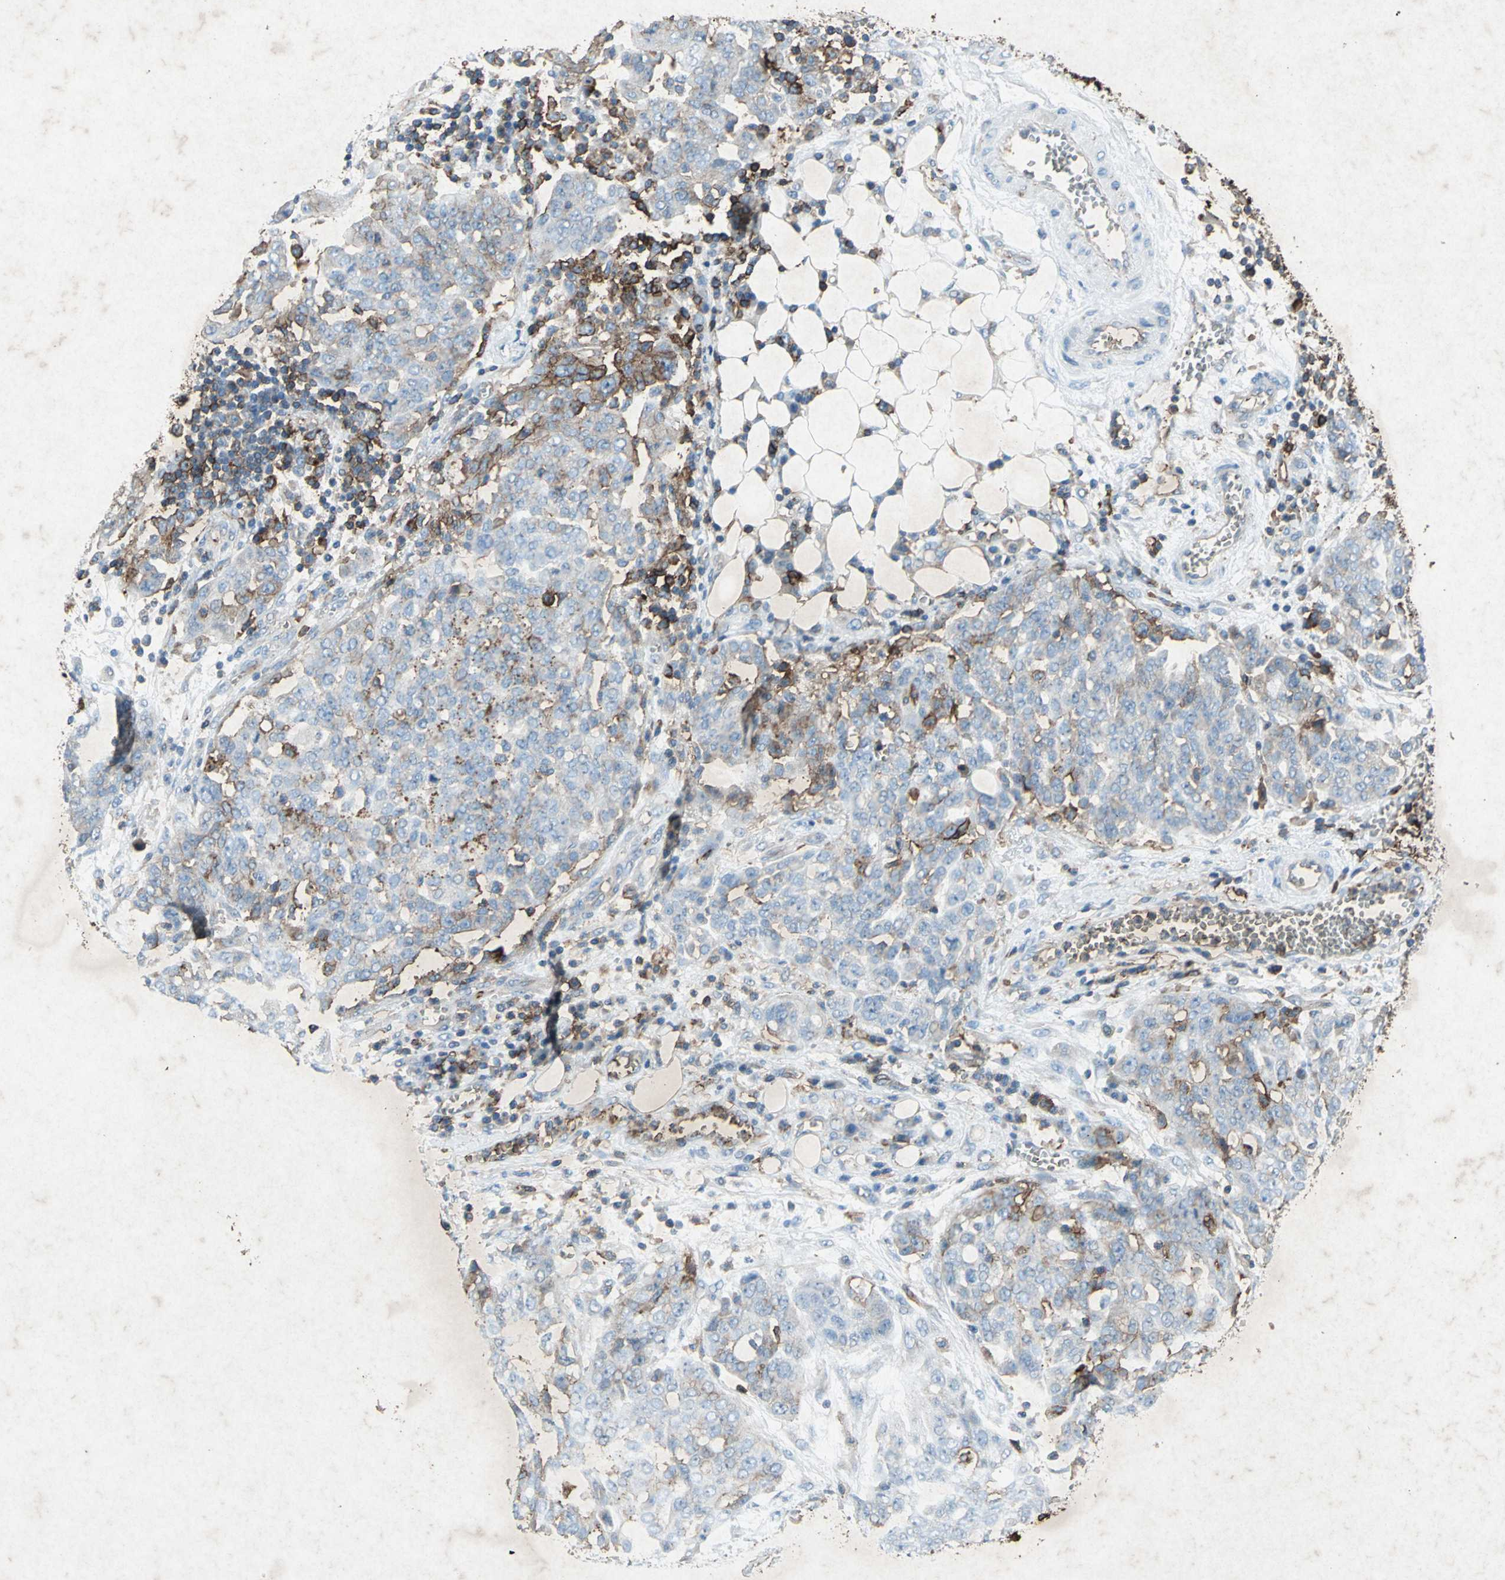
{"staining": {"intensity": "strong", "quantity": "<25%", "location": "cytoplasmic/membranous"}, "tissue": "ovarian cancer", "cell_type": "Tumor cells", "image_type": "cancer", "snomed": [{"axis": "morphology", "description": "Cystadenocarcinoma, serous, NOS"}, {"axis": "topography", "description": "Soft tissue"}, {"axis": "topography", "description": "Ovary"}], "caption": "Serous cystadenocarcinoma (ovarian) stained for a protein reveals strong cytoplasmic/membranous positivity in tumor cells. The staining was performed using DAB, with brown indicating positive protein expression. Nuclei are stained blue with hematoxylin.", "gene": "CCR6", "patient": {"sex": "female", "age": 57}}